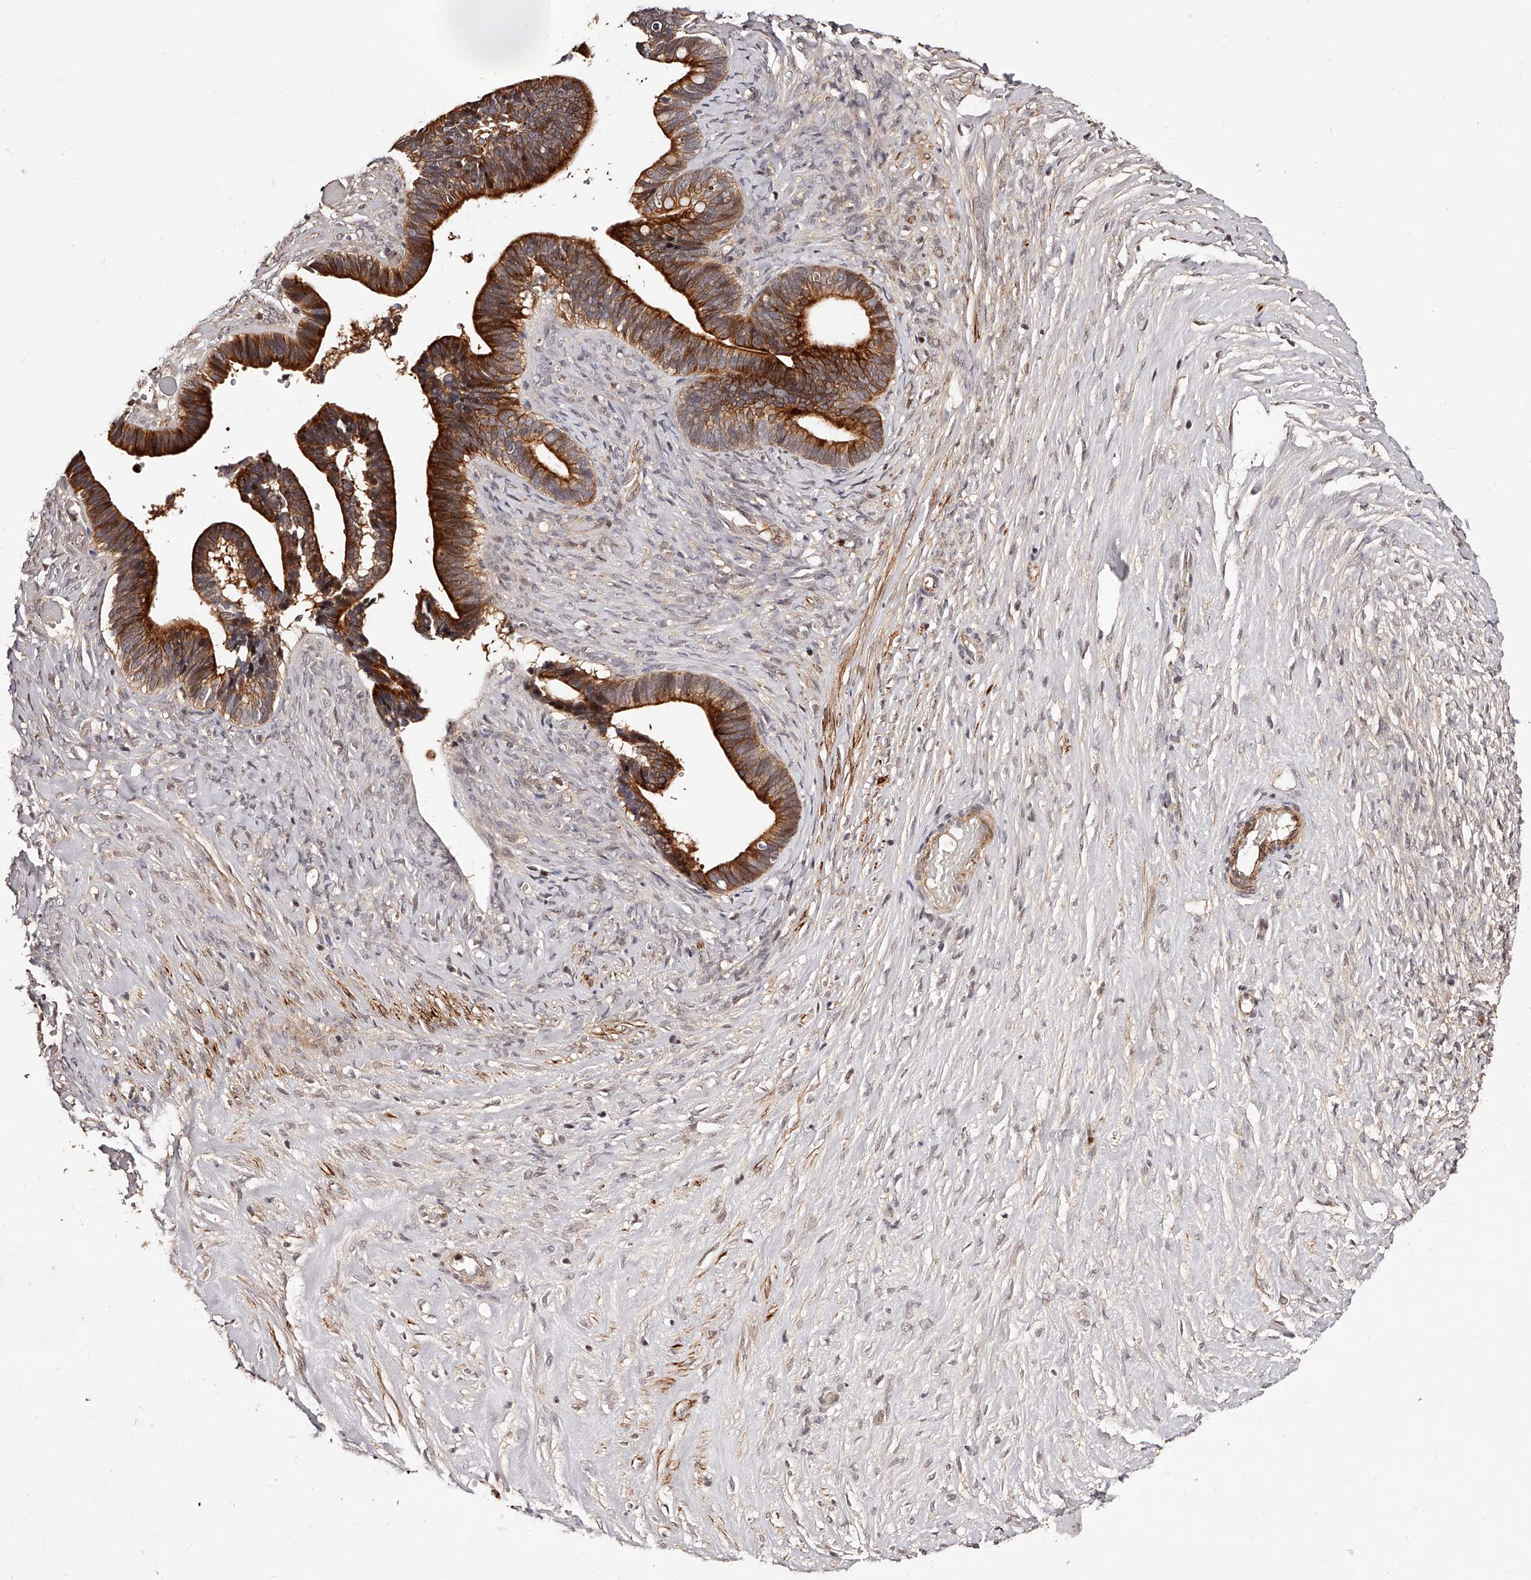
{"staining": {"intensity": "strong", "quantity": ">75%", "location": "cytoplasmic/membranous"}, "tissue": "ovarian cancer", "cell_type": "Tumor cells", "image_type": "cancer", "snomed": [{"axis": "morphology", "description": "Cystadenocarcinoma, serous, NOS"}, {"axis": "topography", "description": "Ovary"}], "caption": "Protein expression analysis of serous cystadenocarcinoma (ovarian) shows strong cytoplasmic/membranous staining in approximately >75% of tumor cells.", "gene": "CUL7", "patient": {"sex": "female", "age": 56}}